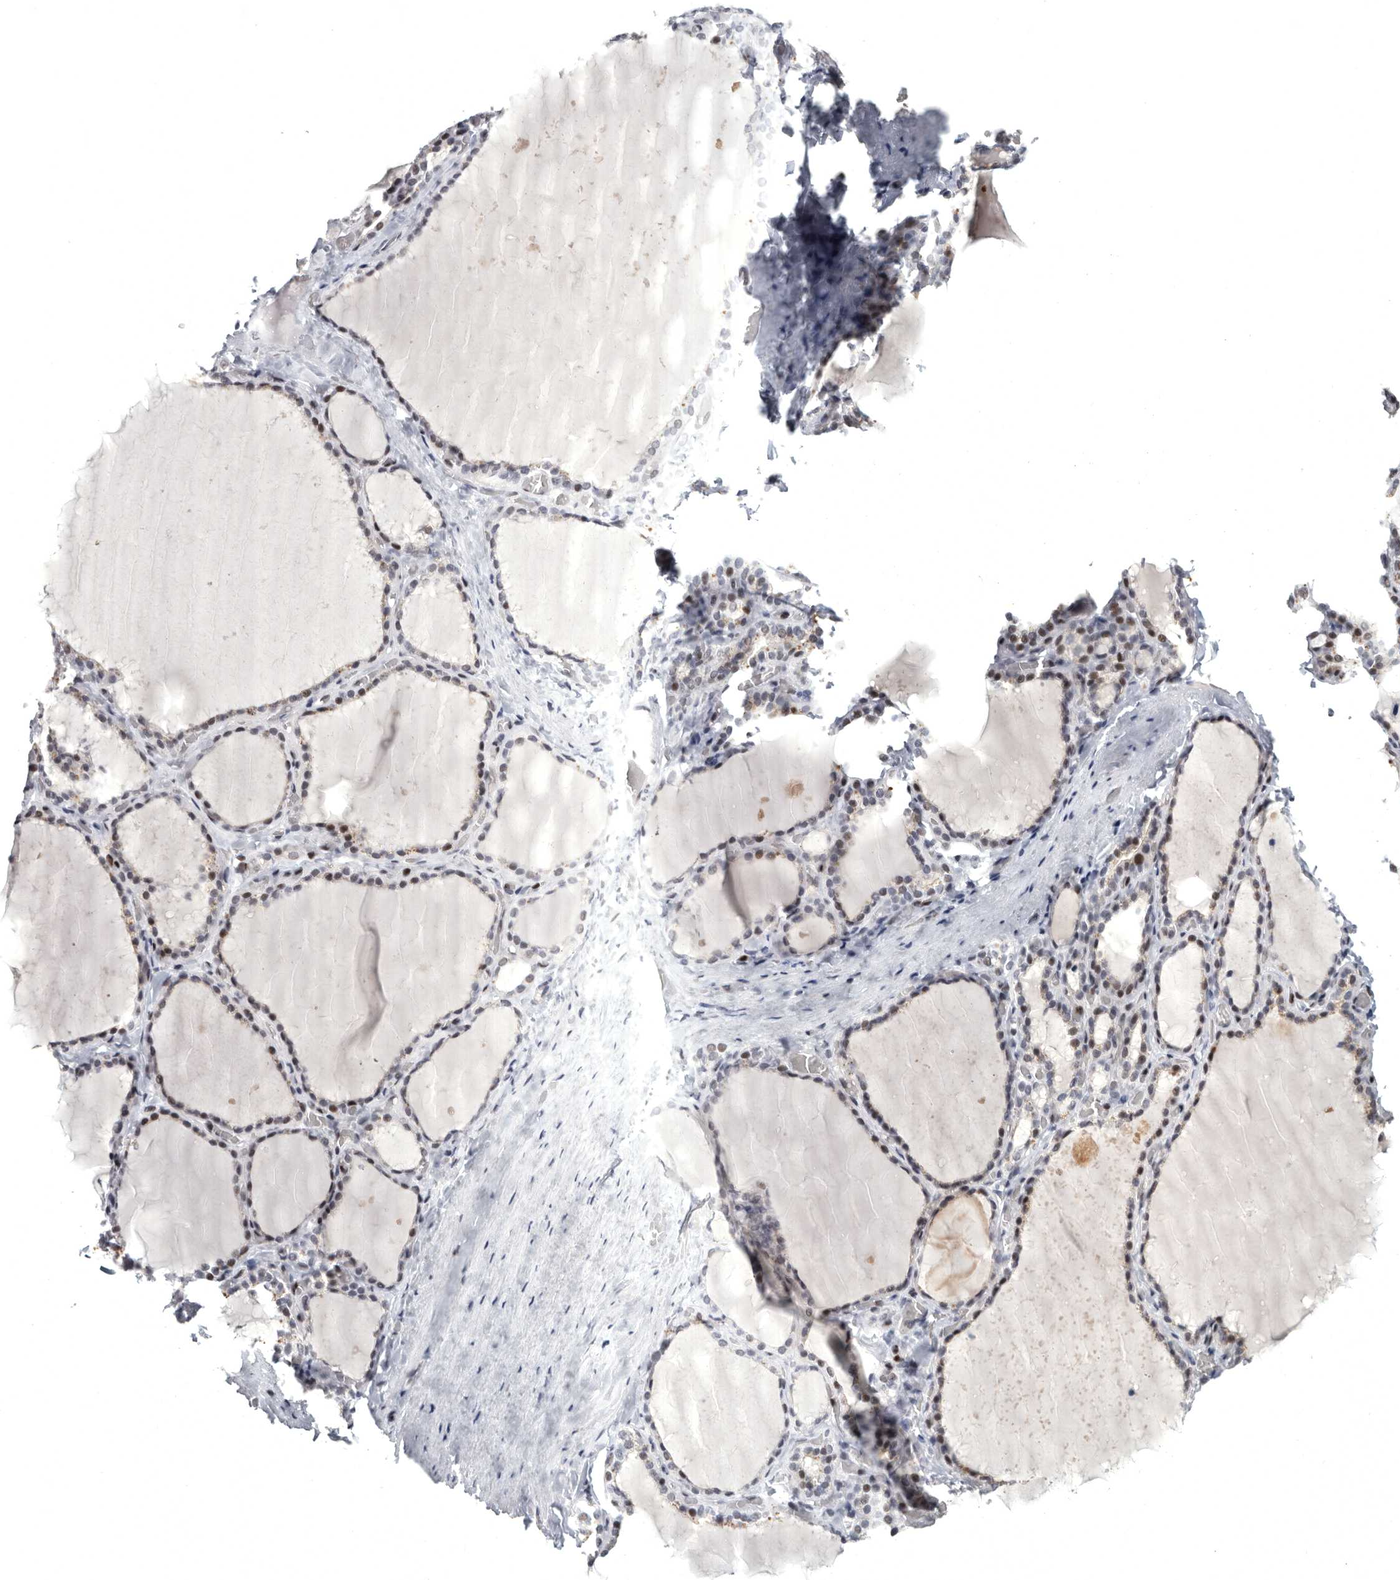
{"staining": {"intensity": "moderate", "quantity": "<25%", "location": "nuclear"}, "tissue": "thyroid gland", "cell_type": "Glandular cells", "image_type": "normal", "snomed": [{"axis": "morphology", "description": "Normal tissue, NOS"}, {"axis": "topography", "description": "Thyroid gland"}], "caption": "Immunohistochemical staining of normal human thyroid gland displays moderate nuclear protein expression in about <25% of glandular cells. (IHC, brightfield microscopy, high magnification).", "gene": "WRAP73", "patient": {"sex": "female", "age": 22}}